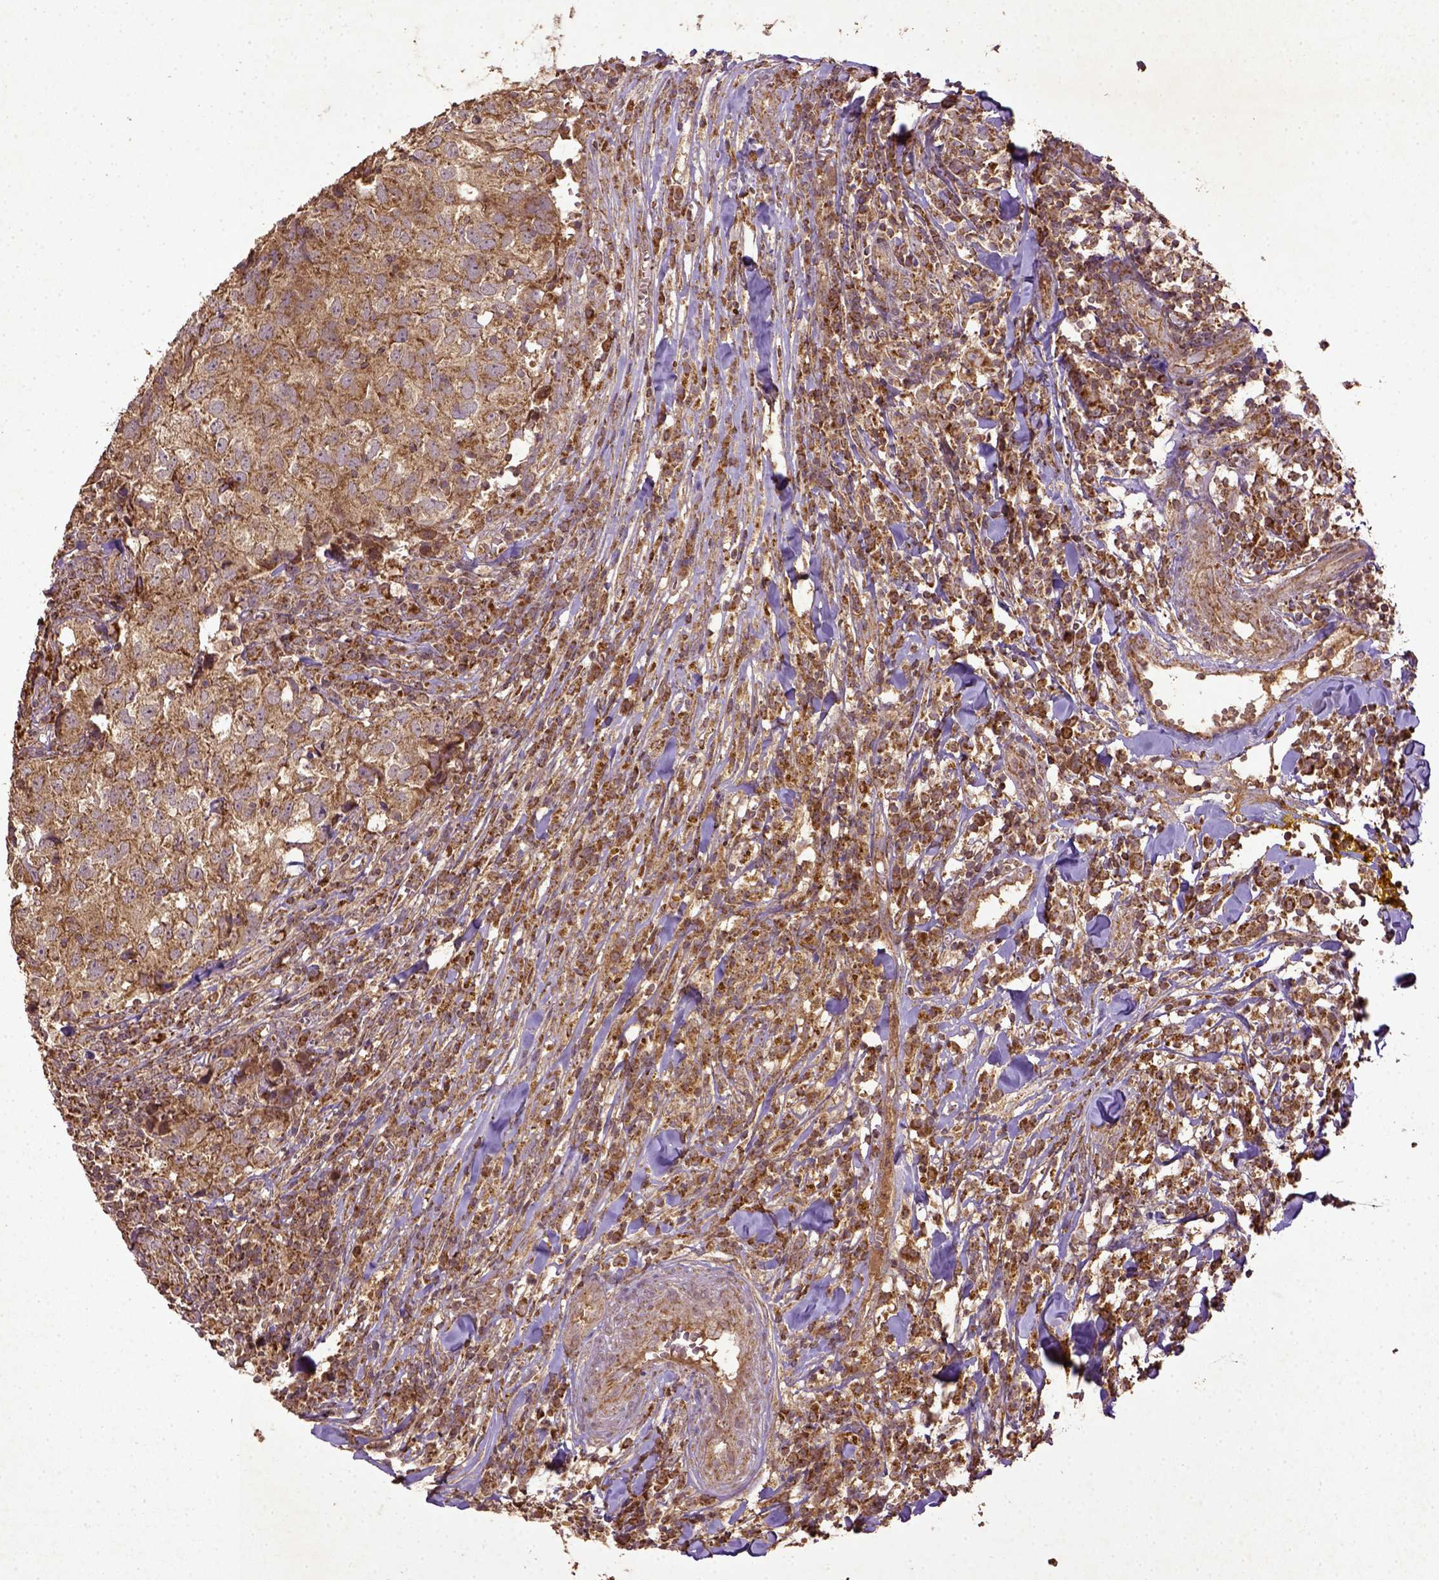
{"staining": {"intensity": "moderate", "quantity": ">75%", "location": "cytoplasmic/membranous"}, "tissue": "breast cancer", "cell_type": "Tumor cells", "image_type": "cancer", "snomed": [{"axis": "morphology", "description": "Duct carcinoma"}, {"axis": "topography", "description": "Breast"}], "caption": "Tumor cells reveal medium levels of moderate cytoplasmic/membranous expression in about >75% of cells in breast intraductal carcinoma.", "gene": "MT-CO1", "patient": {"sex": "female", "age": 30}}